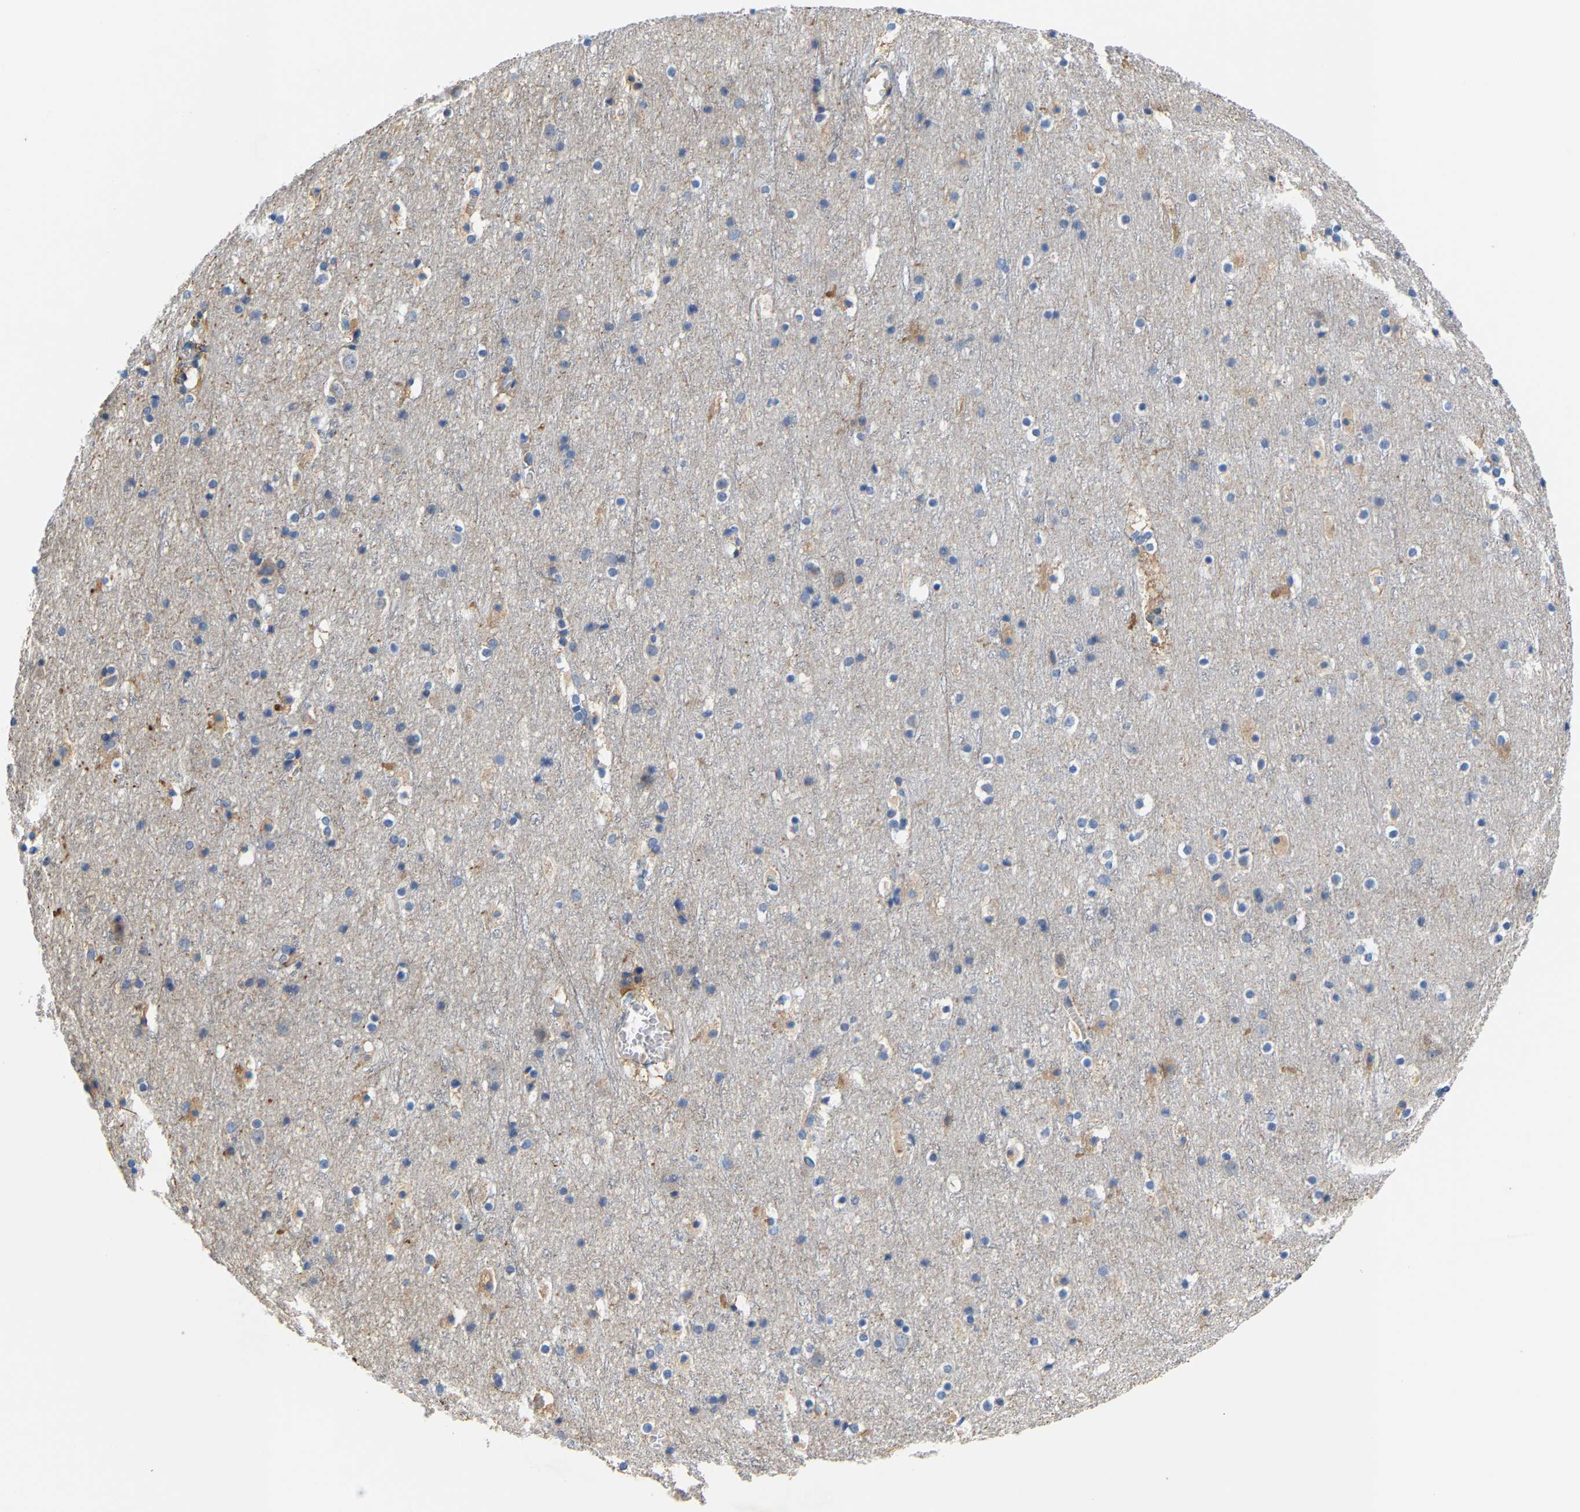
{"staining": {"intensity": "weak", "quantity": ">75%", "location": "cytoplasmic/membranous"}, "tissue": "cerebral cortex", "cell_type": "Endothelial cells", "image_type": "normal", "snomed": [{"axis": "morphology", "description": "Normal tissue, NOS"}, {"axis": "topography", "description": "Cerebral cortex"}], "caption": "Immunohistochemistry (DAB (3,3'-diaminobenzidine)) staining of normal human cerebral cortex reveals weak cytoplasmic/membranous protein staining in about >75% of endothelial cells.", "gene": "CCDC171", "patient": {"sex": "male", "age": 45}}